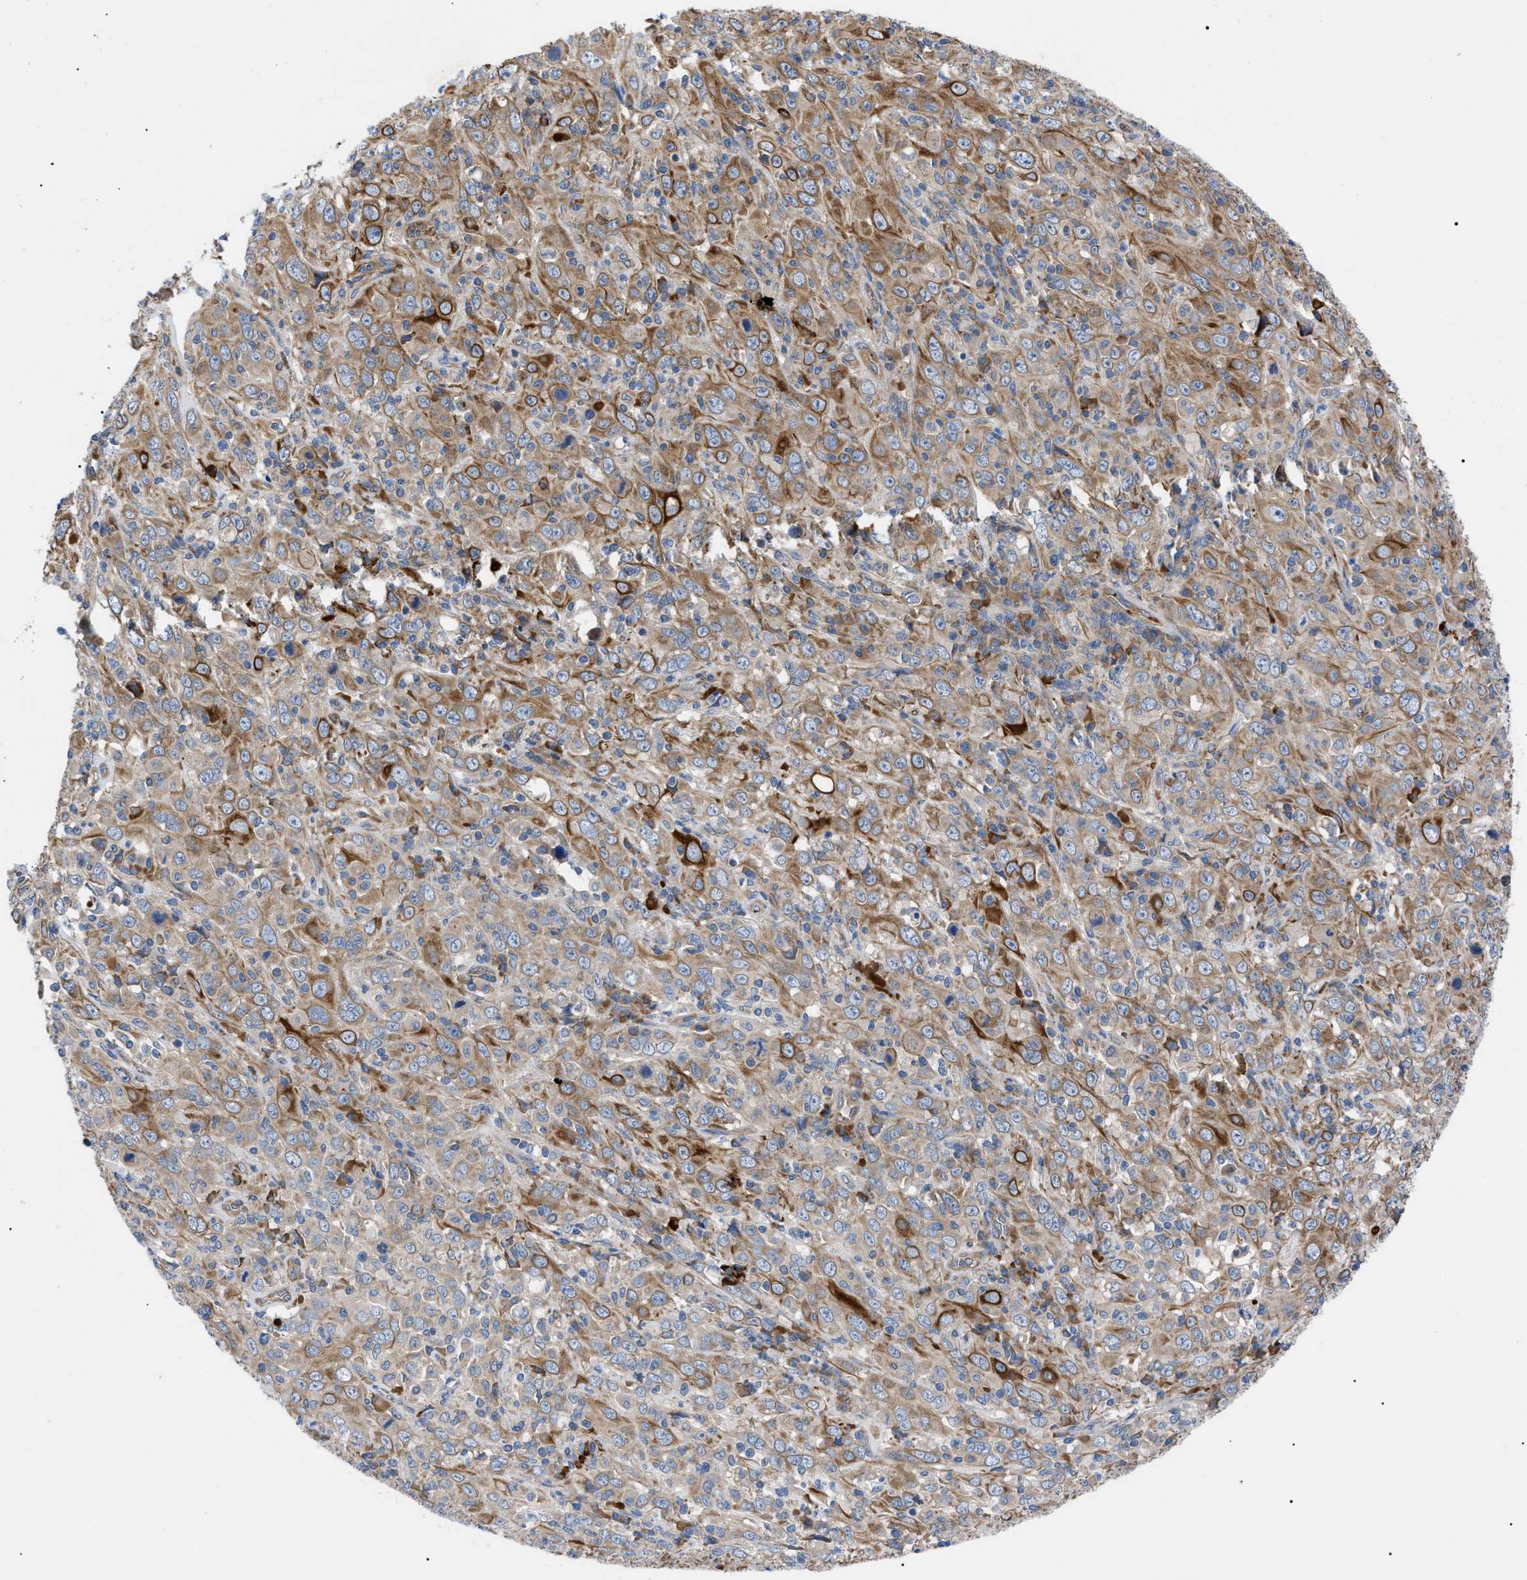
{"staining": {"intensity": "strong", "quantity": "25%-75%", "location": "cytoplasmic/membranous"}, "tissue": "cervical cancer", "cell_type": "Tumor cells", "image_type": "cancer", "snomed": [{"axis": "morphology", "description": "Squamous cell carcinoma, NOS"}, {"axis": "topography", "description": "Cervix"}], "caption": "Tumor cells display high levels of strong cytoplasmic/membranous staining in approximately 25%-75% of cells in human cervical squamous cell carcinoma.", "gene": "HSPB8", "patient": {"sex": "female", "age": 46}}